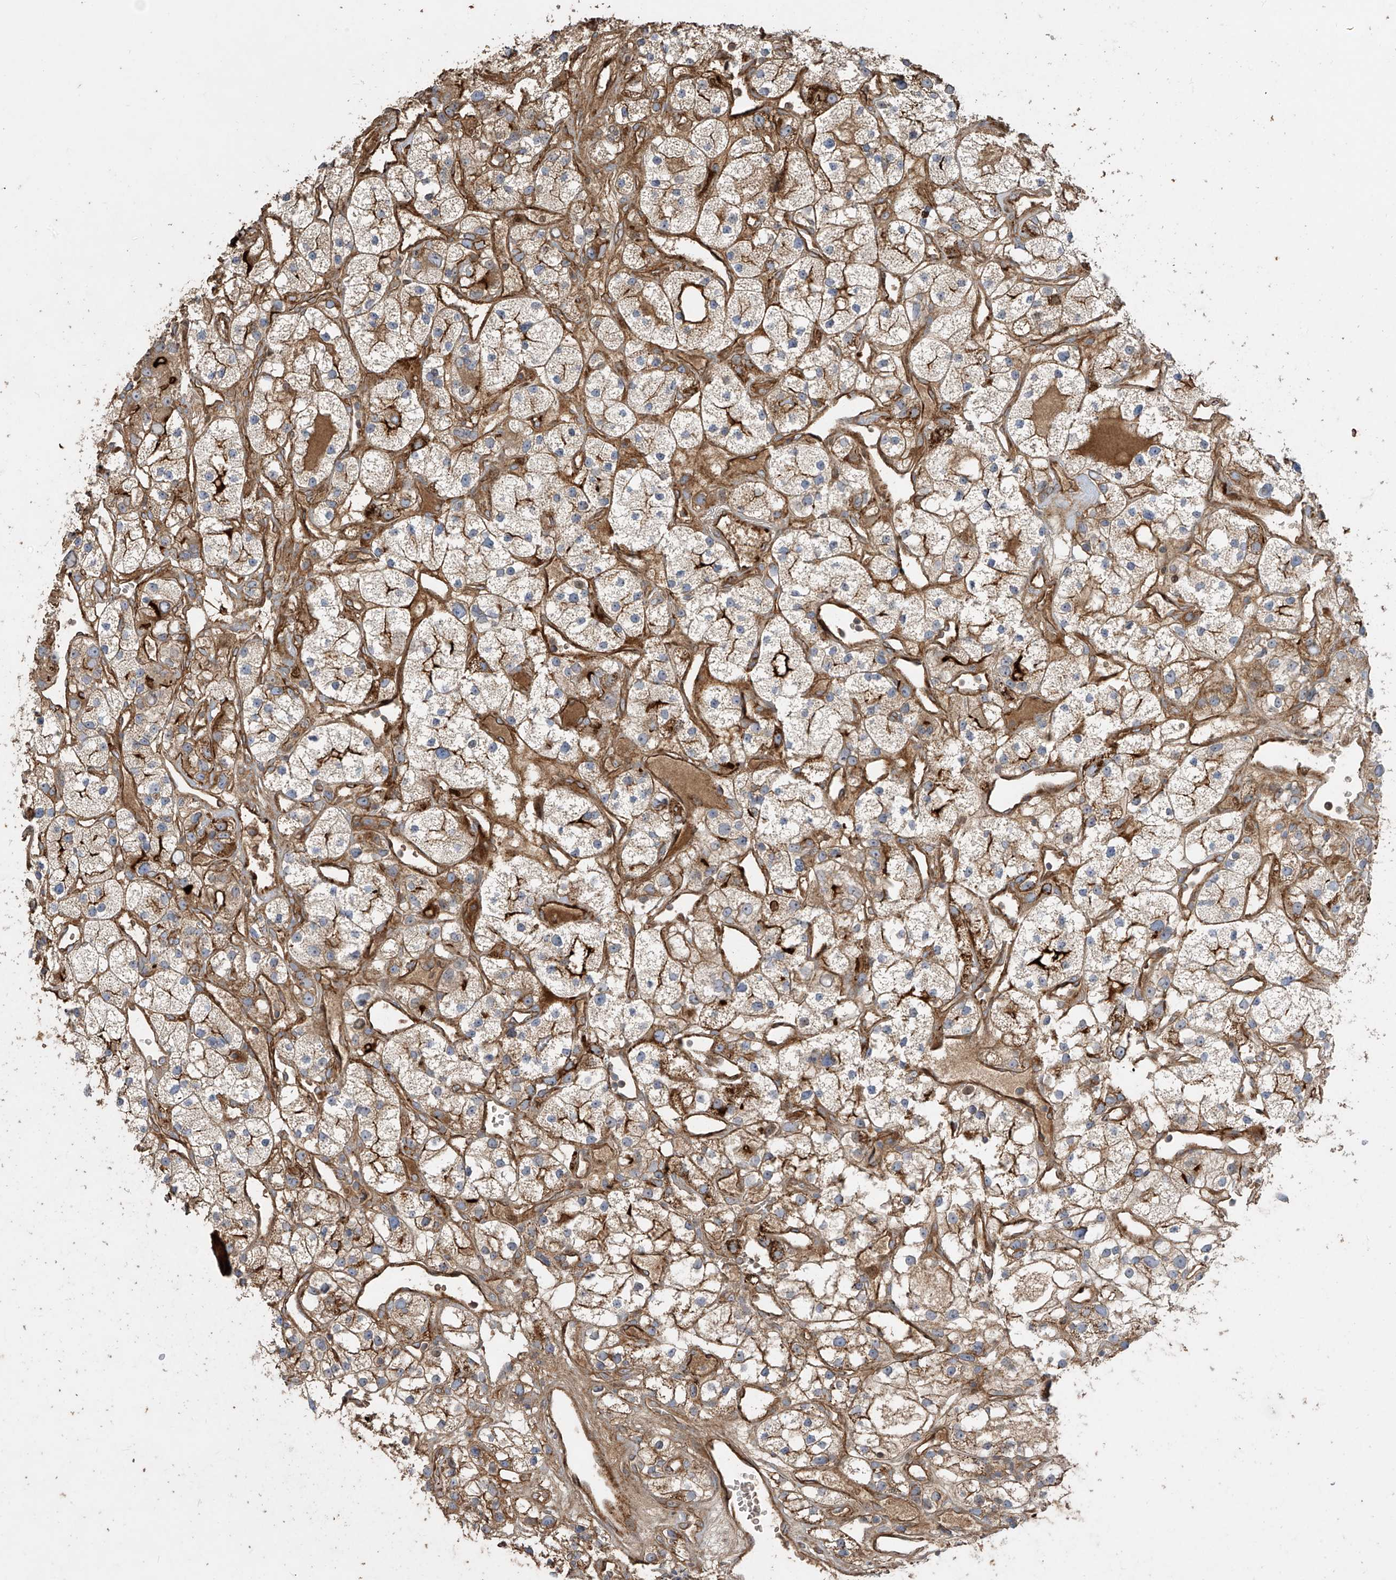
{"staining": {"intensity": "weak", "quantity": "25%-75%", "location": "cytoplasmic/membranous"}, "tissue": "renal cancer", "cell_type": "Tumor cells", "image_type": "cancer", "snomed": [{"axis": "morphology", "description": "Adenocarcinoma, NOS"}, {"axis": "topography", "description": "Kidney"}], "caption": "Immunohistochemistry of human renal cancer demonstrates low levels of weak cytoplasmic/membranous staining in about 25%-75% of tumor cells.", "gene": "ABTB1", "patient": {"sex": "female", "age": 57}}